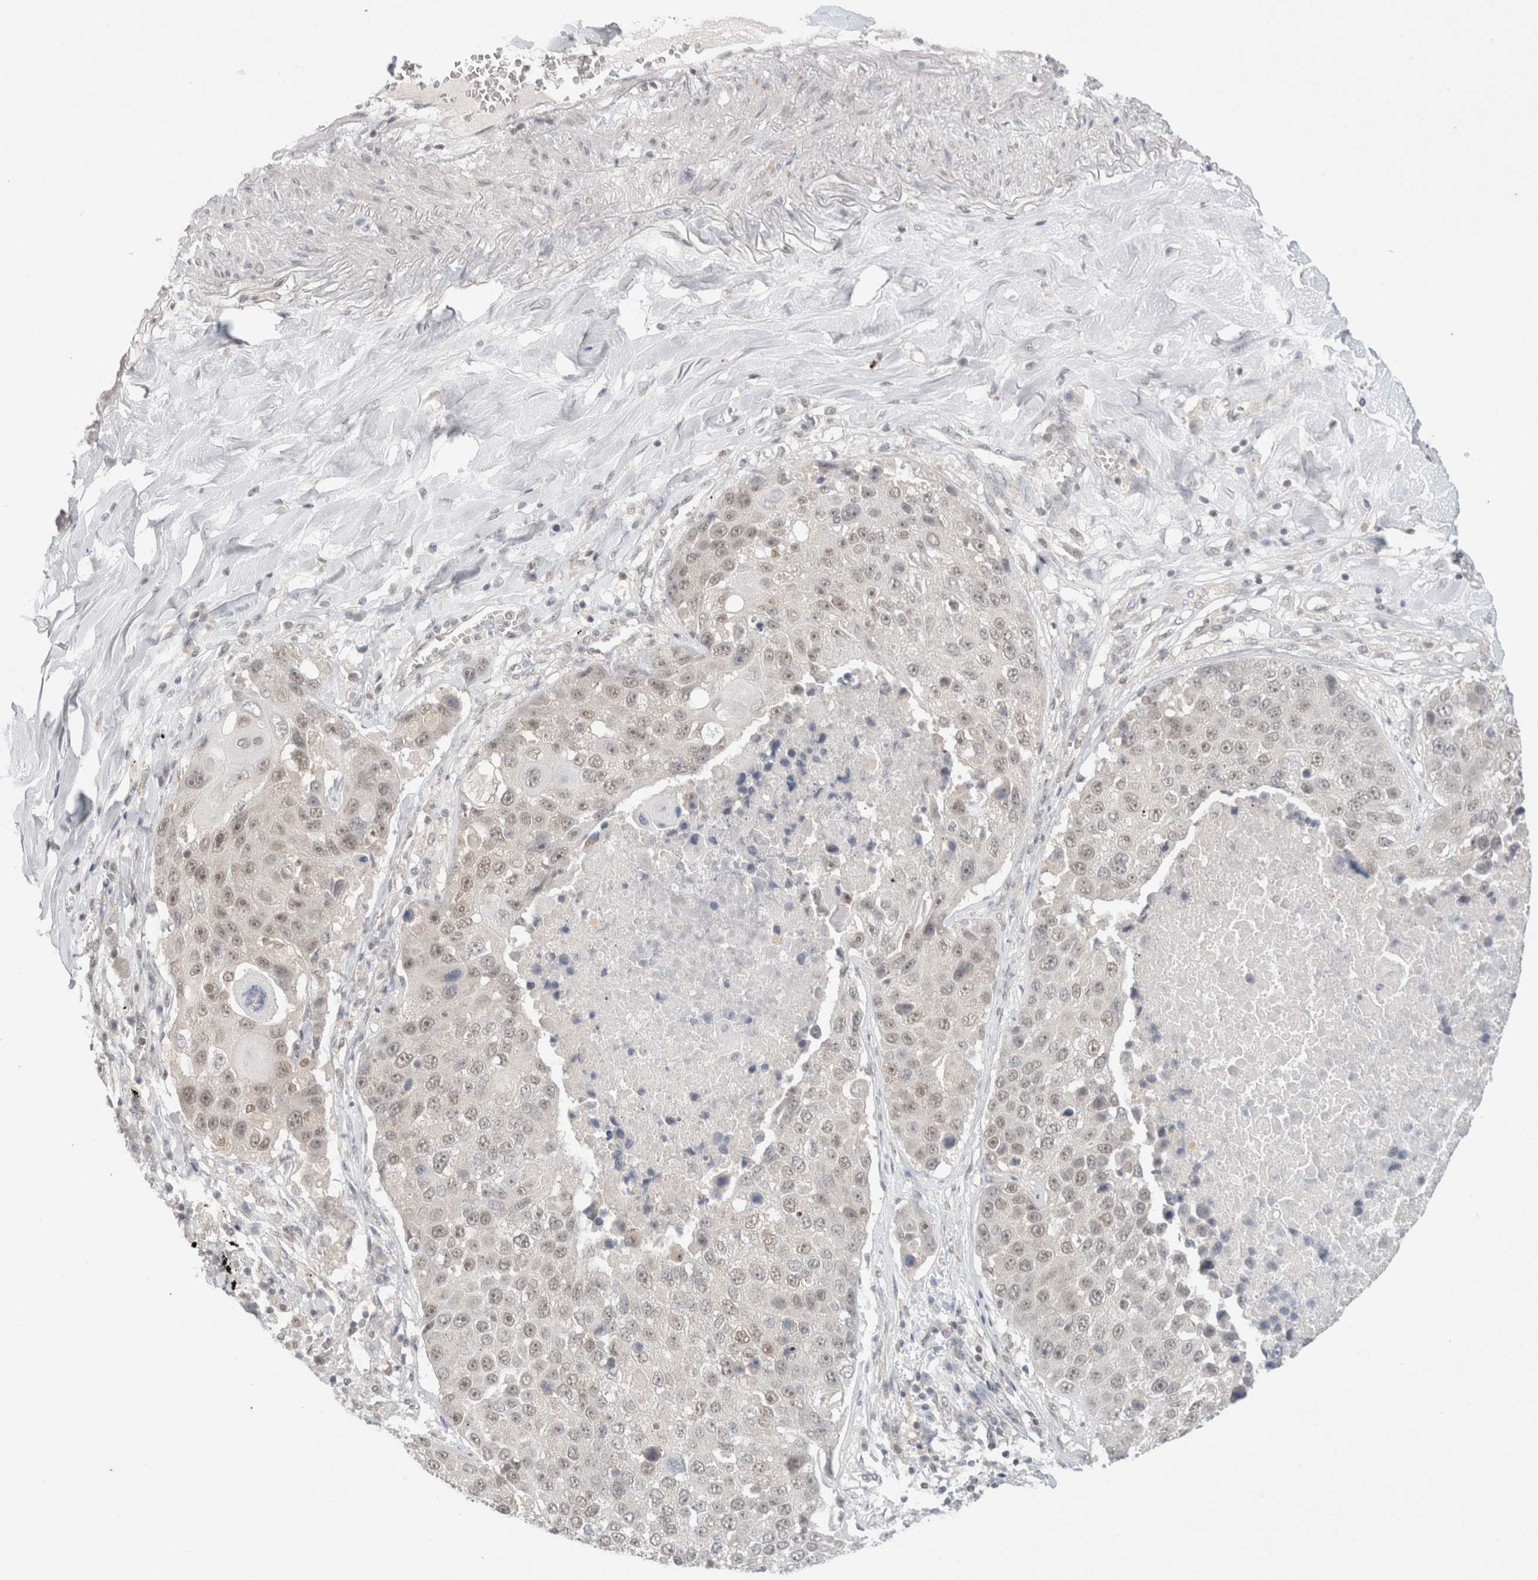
{"staining": {"intensity": "weak", "quantity": "<25%", "location": "nuclear"}, "tissue": "lung cancer", "cell_type": "Tumor cells", "image_type": "cancer", "snomed": [{"axis": "morphology", "description": "Squamous cell carcinoma, NOS"}, {"axis": "topography", "description": "Lung"}], "caption": "Immunohistochemical staining of squamous cell carcinoma (lung) exhibits no significant positivity in tumor cells.", "gene": "FBXO42", "patient": {"sex": "male", "age": 61}}